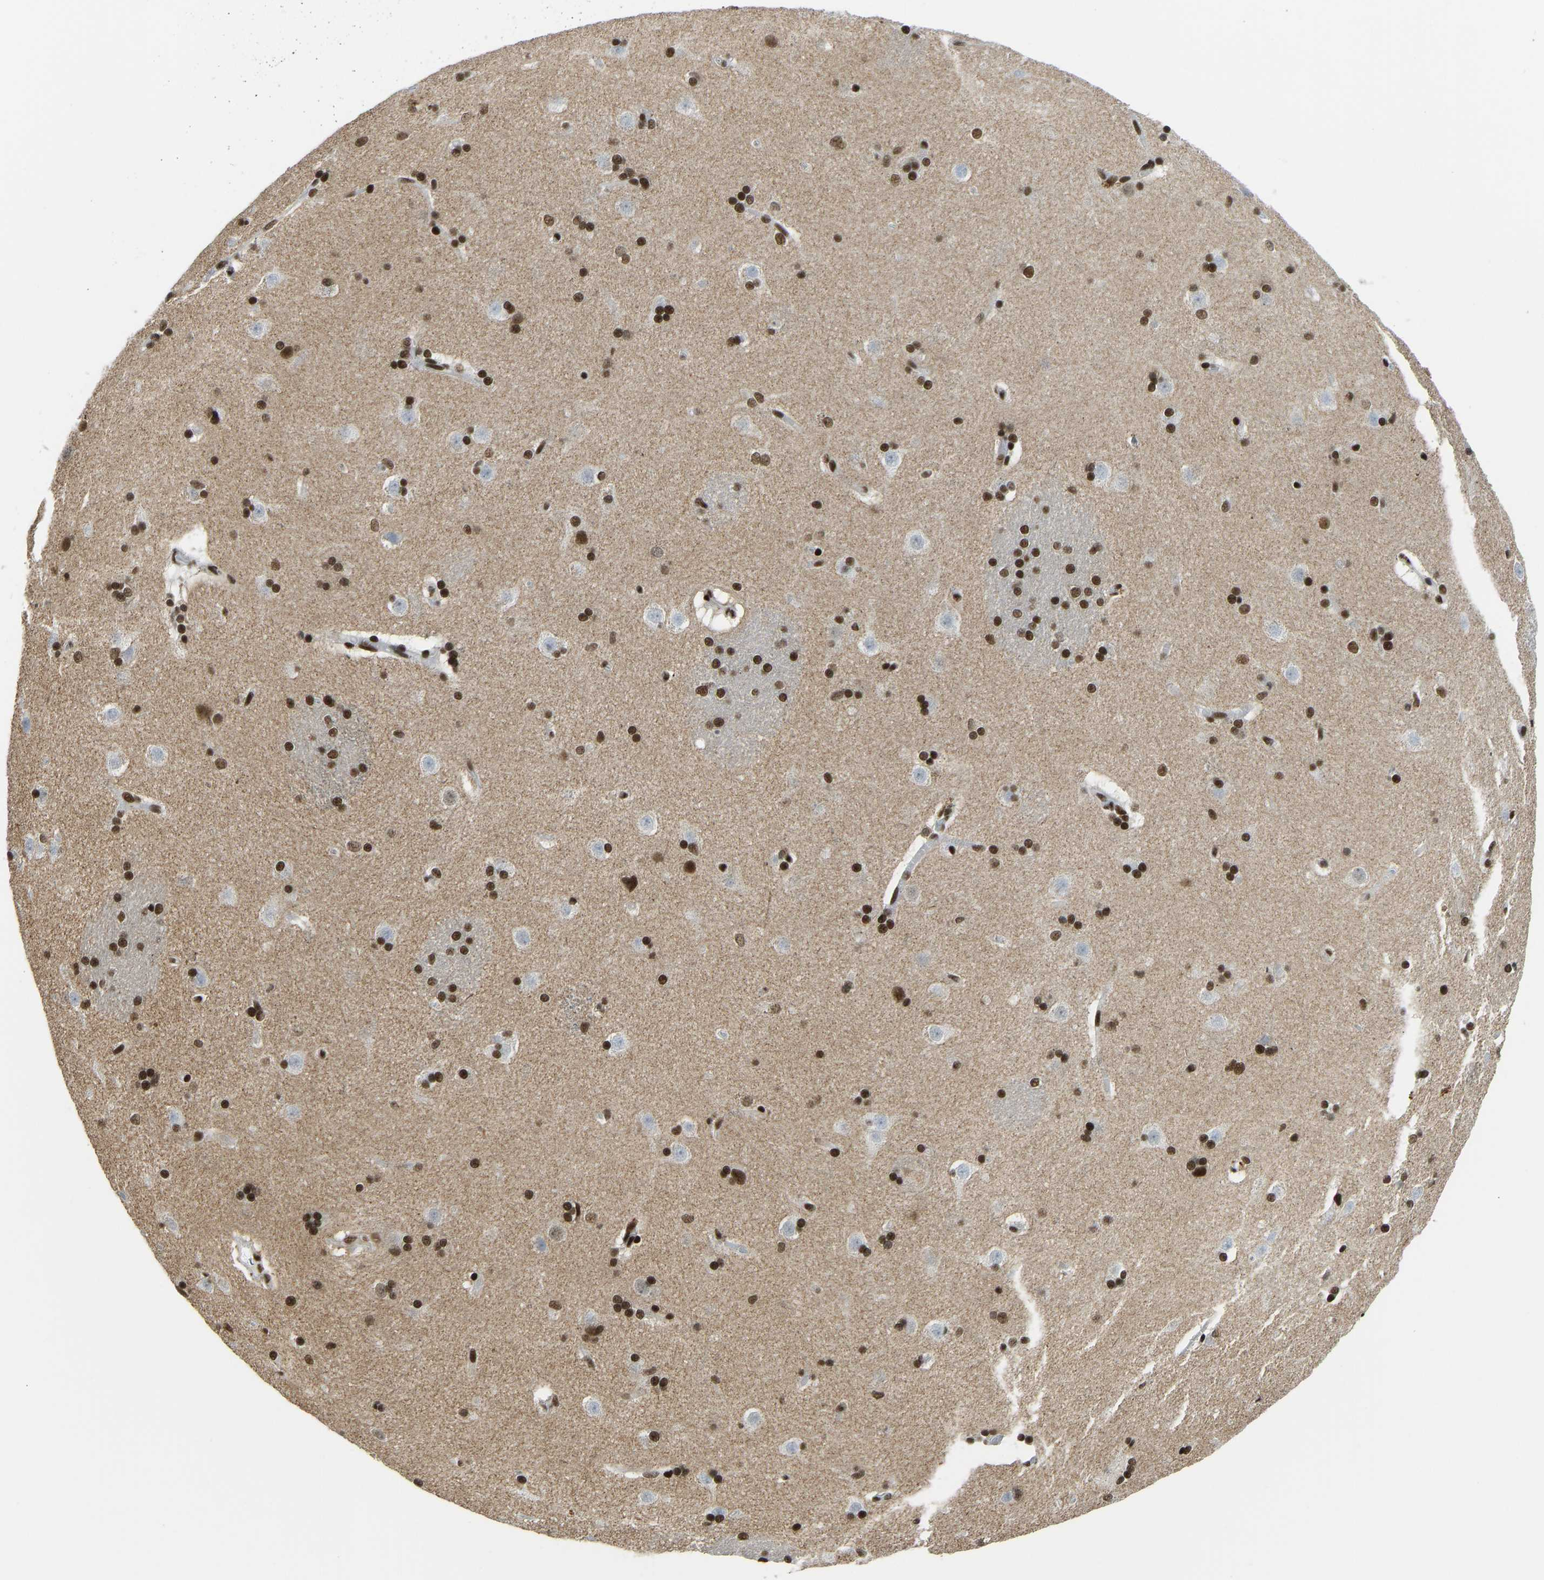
{"staining": {"intensity": "strong", "quantity": ">75%", "location": "nuclear"}, "tissue": "caudate", "cell_type": "Glial cells", "image_type": "normal", "snomed": [{"axis": "morphology", "description": "Normal tissue, NOS"}, {"axis": "topography", "description": "Lateral ventricle wall"}], "caption": "A high amount of strong nuclear expression is present in about >75% of glial cells in normal caudate.", "gene": "FOXK1", "patient": {"sex": "female", "age": 19}}